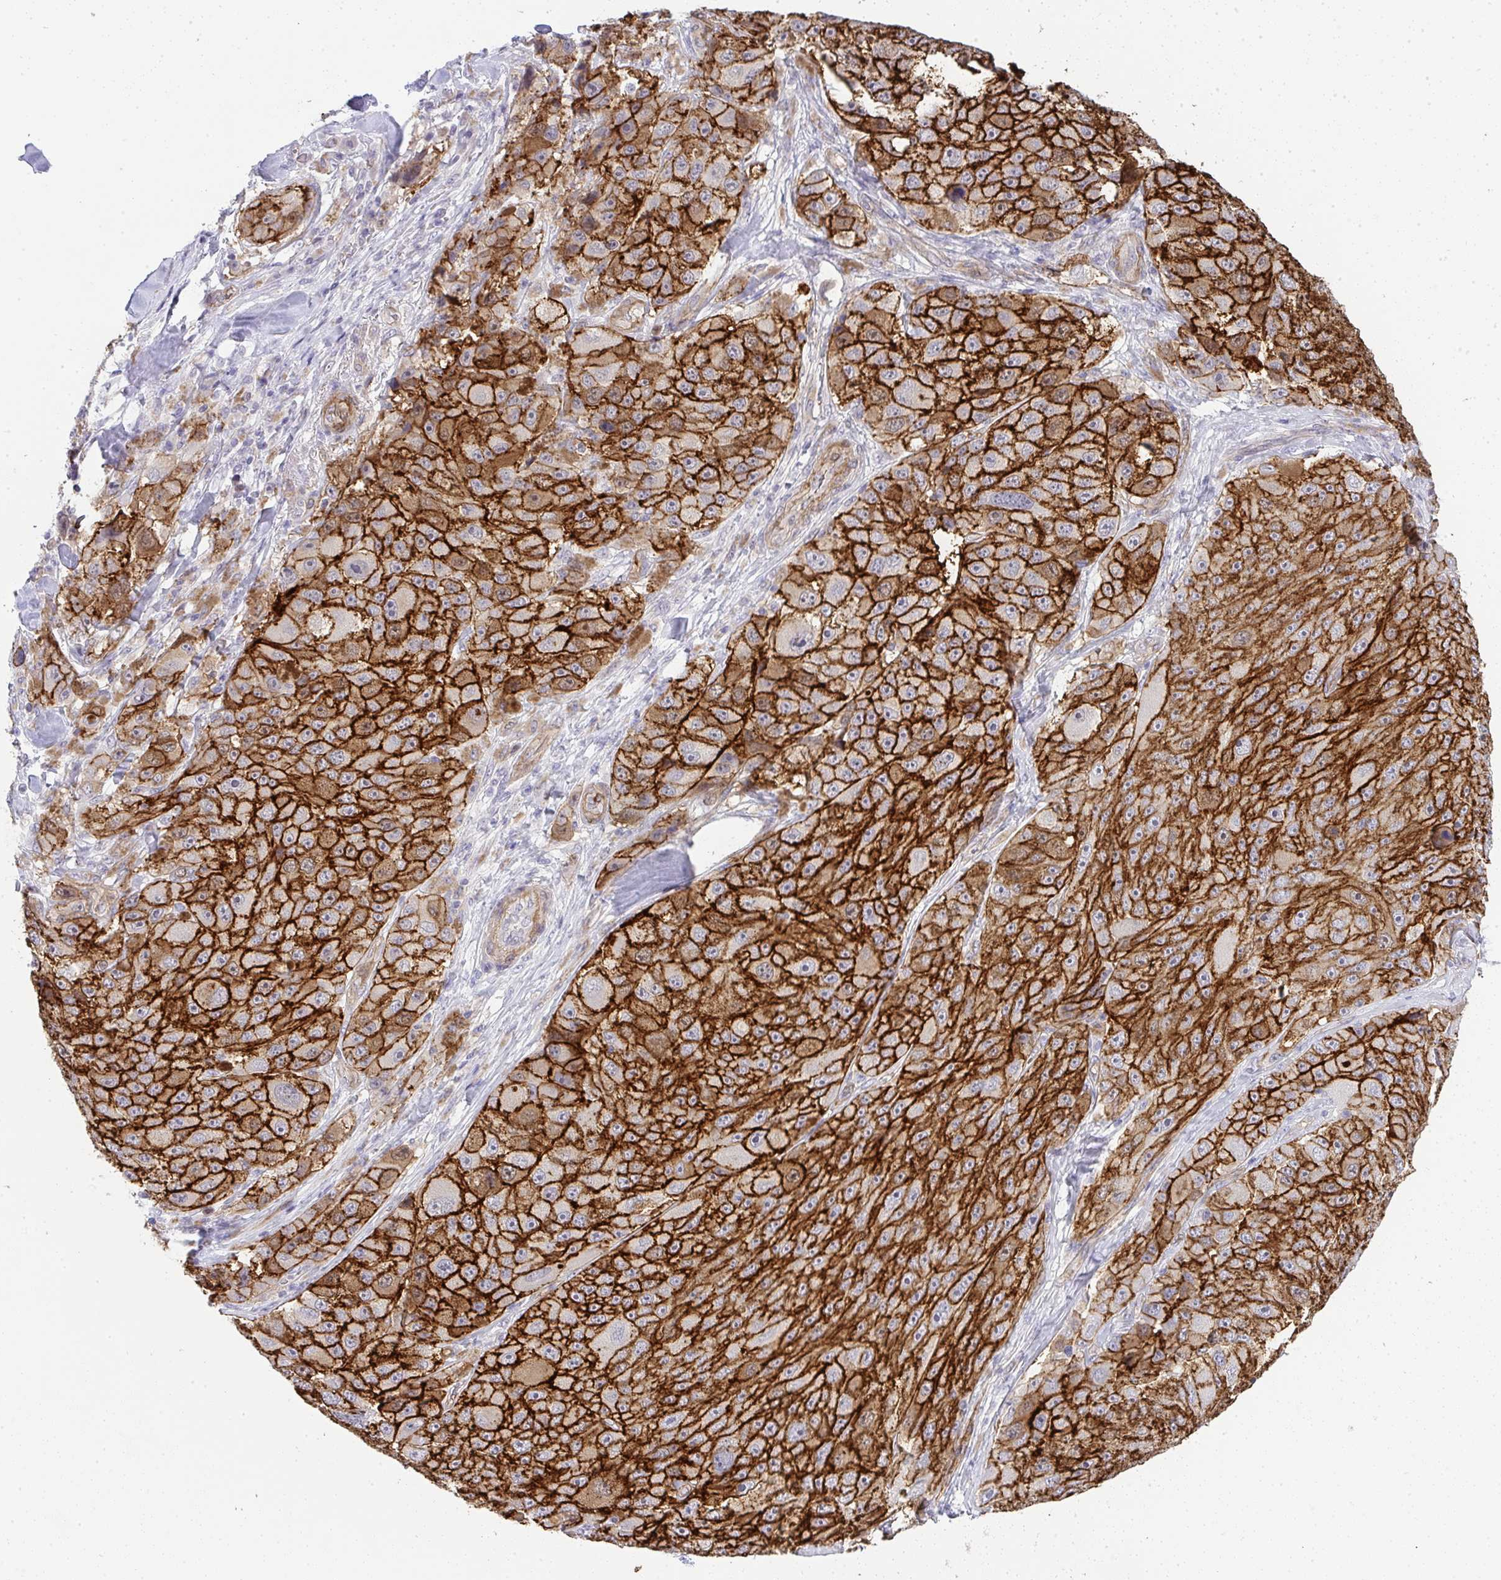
{"staining": {"intensity": "strong", "quantity": ">75%", "location": "cytoplasmic/membranous"}, "tissue": "melanoma", "cell_type": "Tumor cells", "image_type": "cancer", "snomed": [{"axis": "morphology", "description": "Malignant melanoma, Metastatic site"}, {"axis": "topography", "description": "Lymph node"}], "caption": "Malignant melanoma (metastatic site) stained for a protein (brown) shows strong cytoplasmic/membranous positive expression in approximately >75% of tumor cells.", "gene": "UBE2S", "patient": {"sex": "male", "age": 62}}